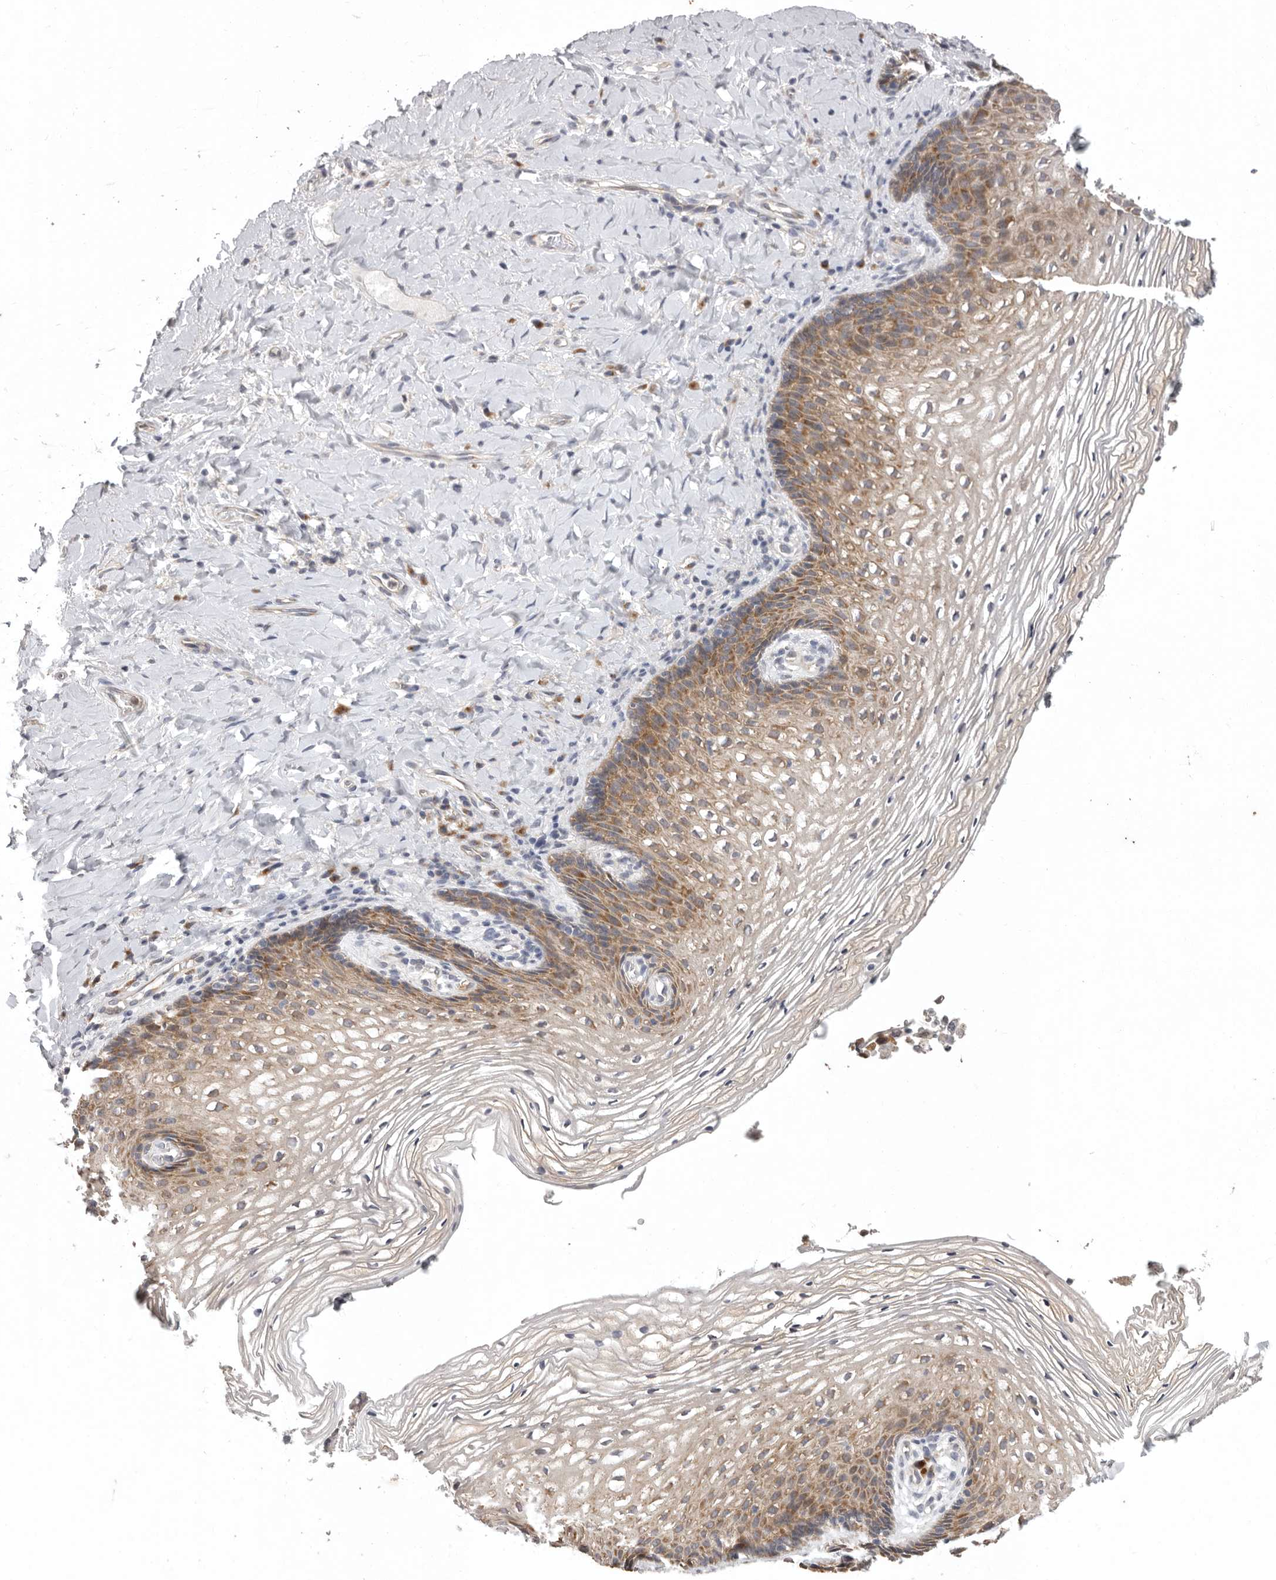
{"staining": {"intensity": "moderate", "quantity": ">75%", "location": "cytoplasmic/membranous"}, "tissue": "vagina", "cell_type": "Squamous epithelial cells", "image_type": "normal", "snomed": [{"axis": "morphology", "description": "Normal tissue, NOS"}, {"axis": "topography", "description": "Vagina"}], "caption": "A micrograph of human vagina stained for a protein demonstrates moderate cytoplasmic/membranous brown staining in squamous epithelial cells.", "gene": "RALGPS2", "patient": {"sex": "female", "age": 60}}